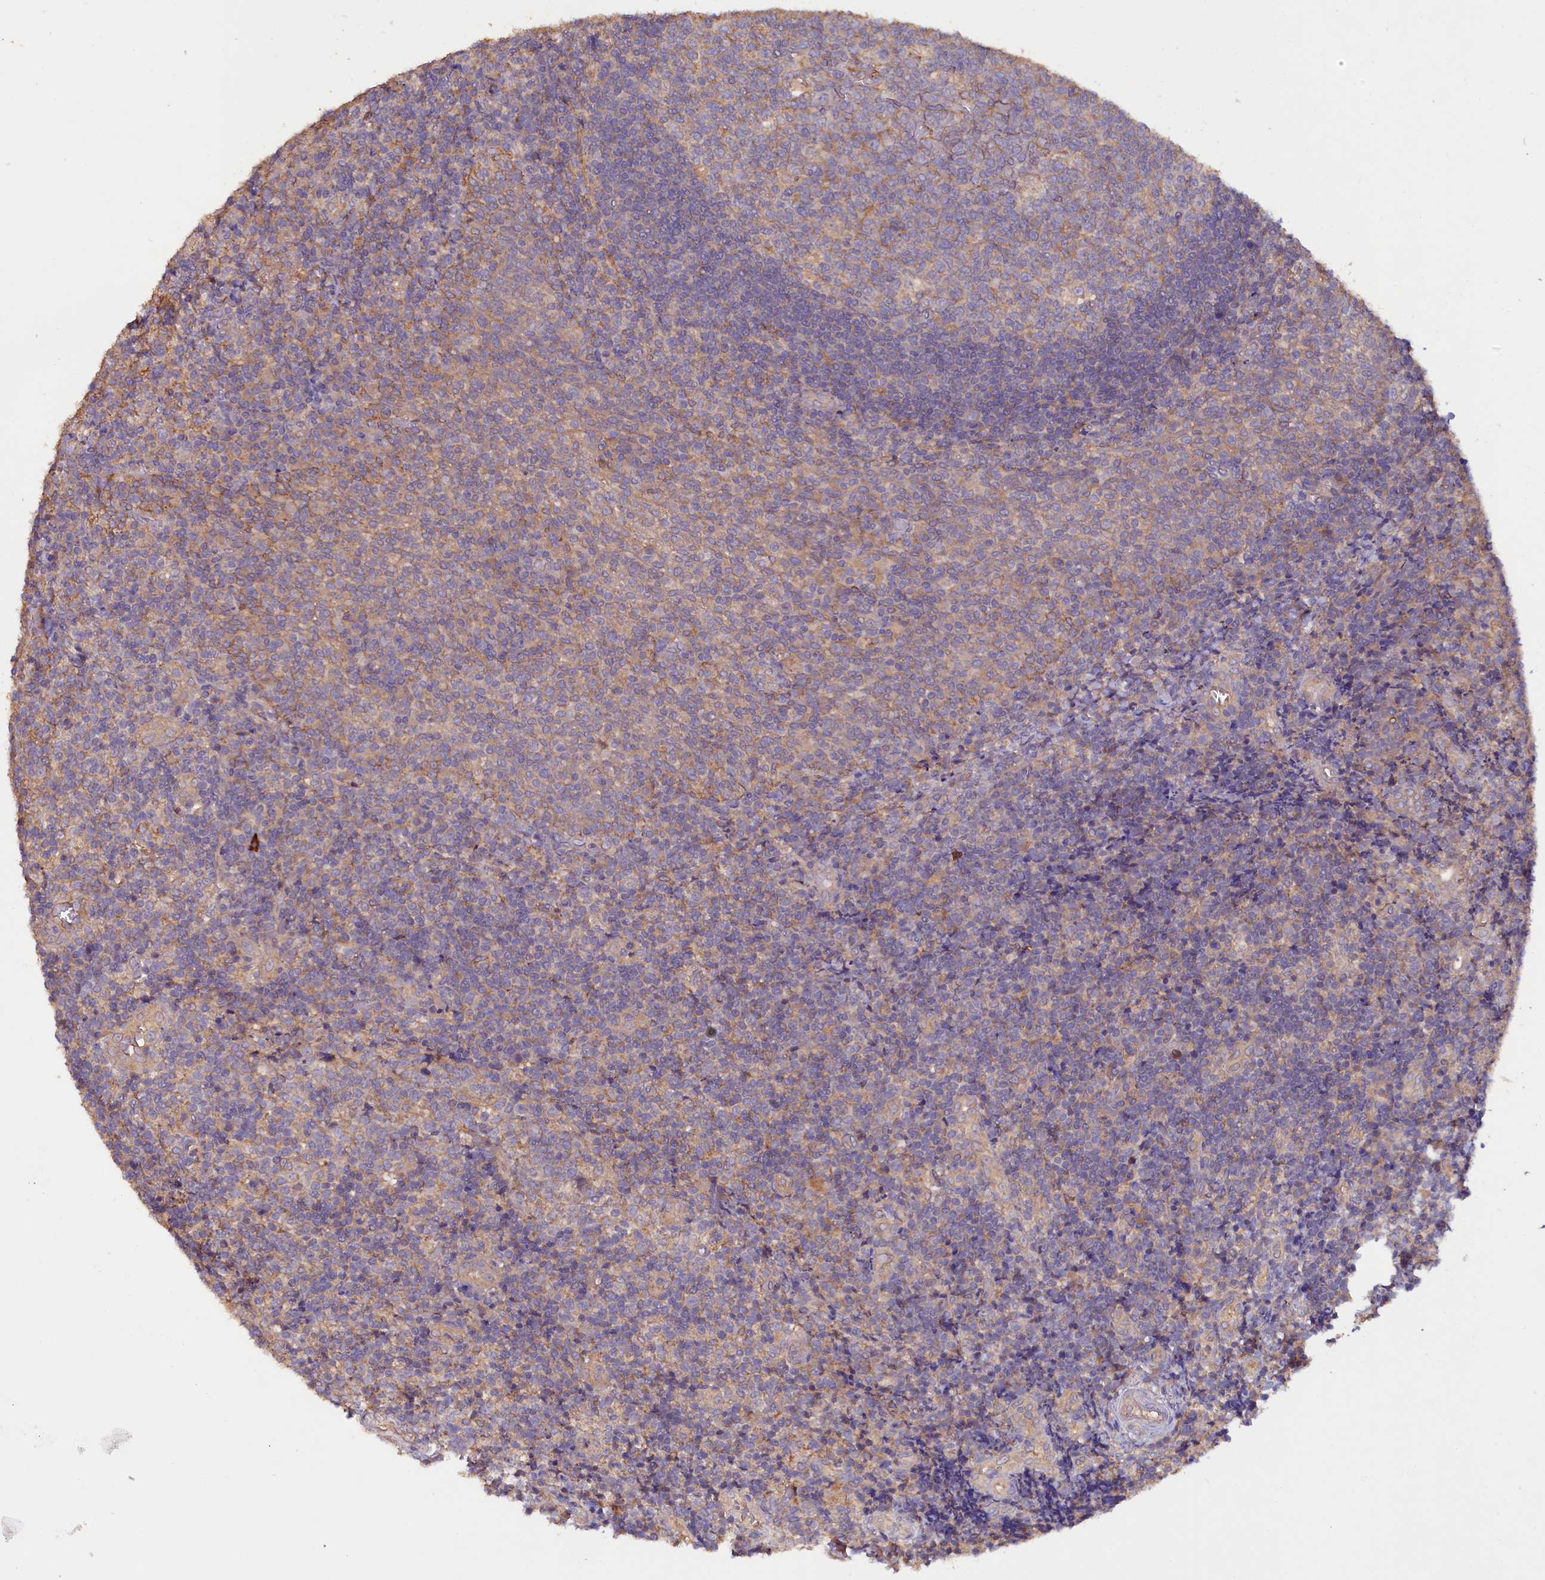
{"staining": {"intensity": "weak", "quantity": "<25%", "location": "cytoplasmic/membranous"}, "tissue": "tonsil", "cell_type": "Germinal center cells", "image_type": "normal", "snomed": [{"axis": "morphology", "description": "Normal tissue, NOS"}, {"axis": "topography", "description": "Tonsil"}], "caption": "Immunohistochemical staining of normal tonsil reveals no significant staining in germinal center cells.", "gene": "ETFBKMT", "patient": {"sex": "female", "age": 19}}